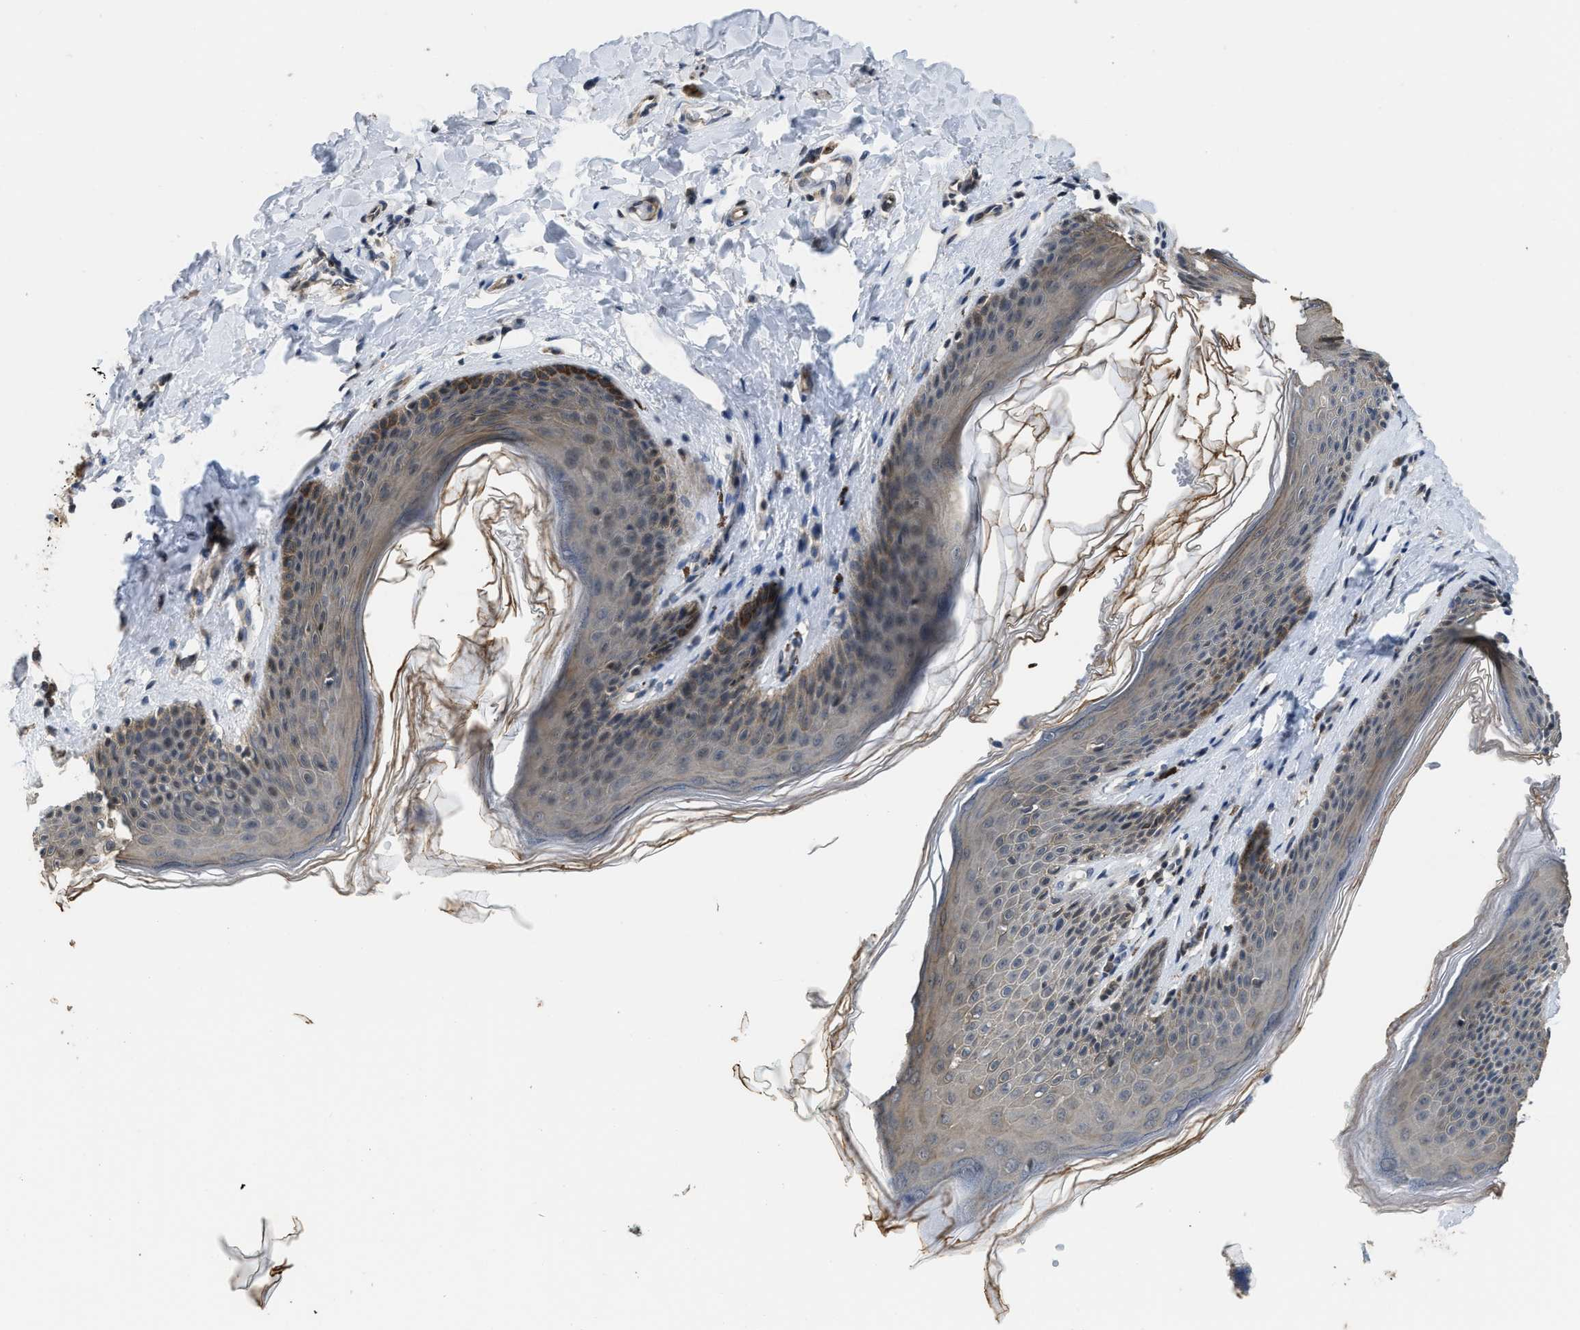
{"staining": {"intensity": "moderate", "quantity": "25%-75%", "location": "cytoplasmic/membranous"}, "tissue": "skin", "cell_type": "Epidermal cells", "image_type": "normal", "snomed": [{"axis": "morphology", "description": "Normal tissue, NOS"}, {"axis": "topography", "description": "Vulva"}], "caption": "This image displays immunohistochemistry staining of unremarkable human skin, with medium moderate cytoplasmic/membranous expression in about 25%-75% of epidermal cells.", "gene": "TES", "patient": {"sex": "female", "age": 66}}